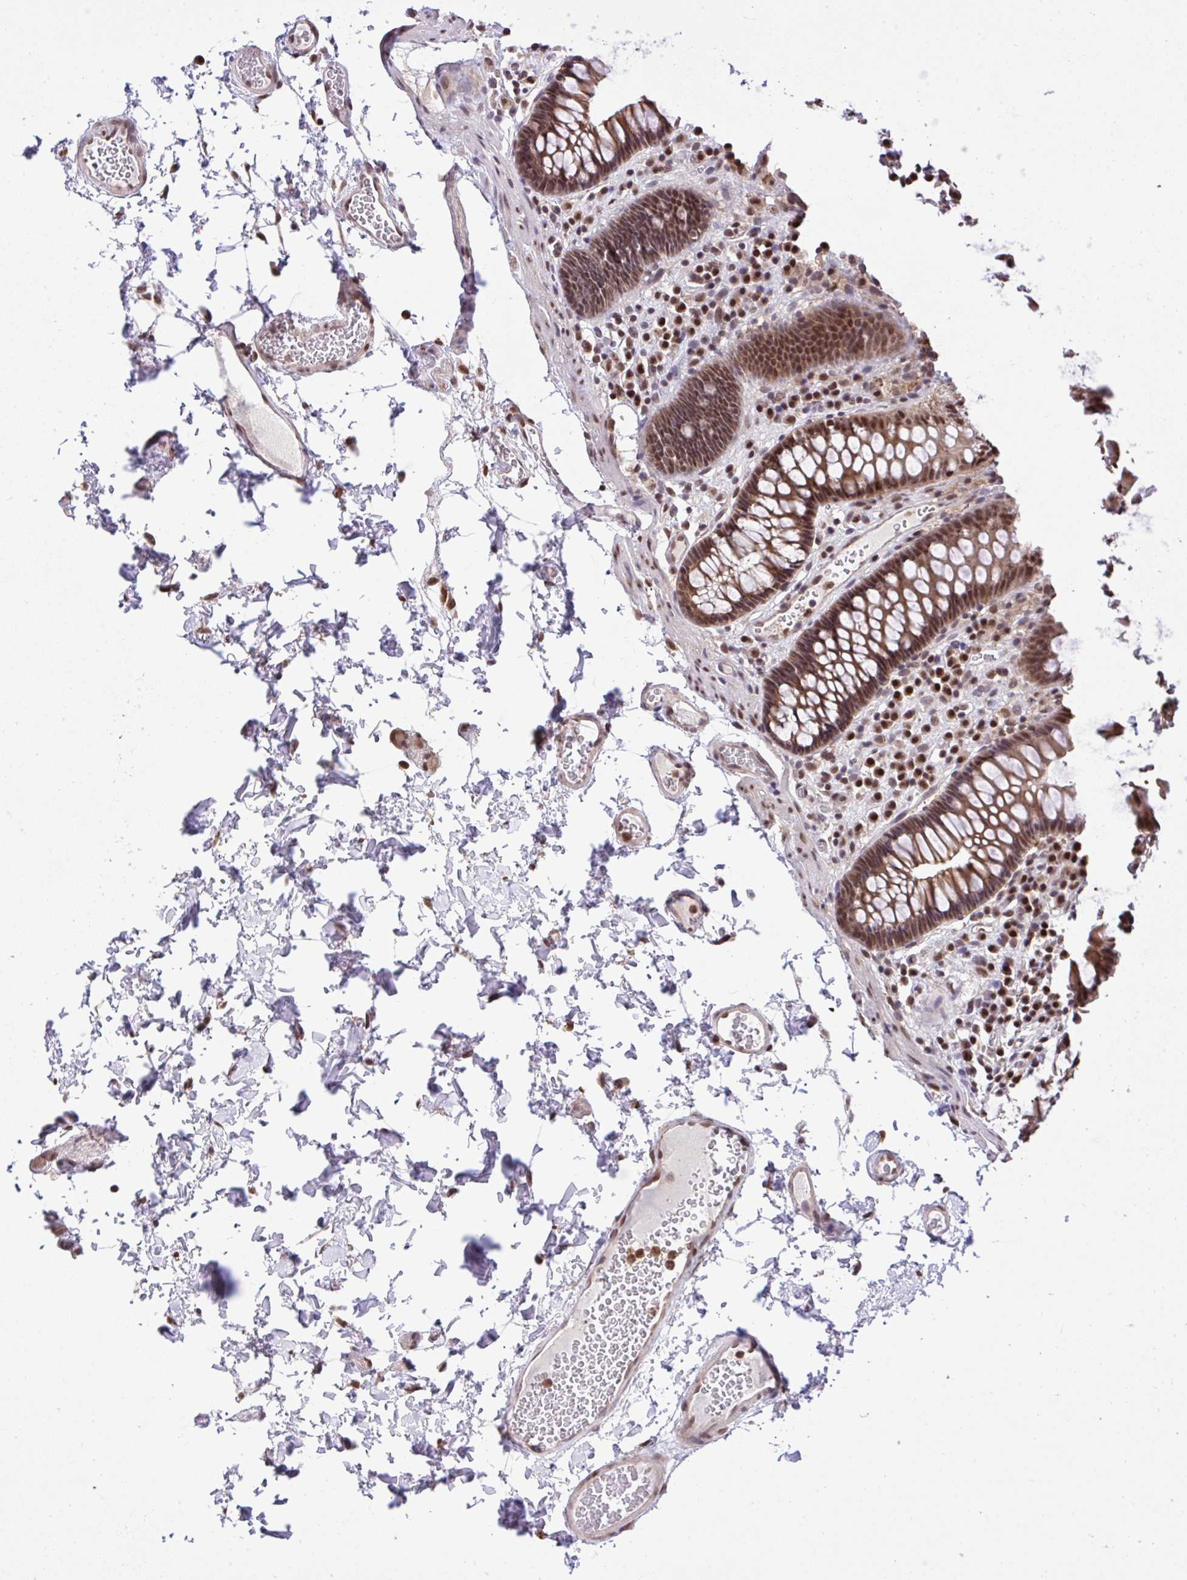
{"staining": {"intensity": "moderate", "quantity": ">75%", "location": "nuclear"}, "tissue": "colon", "cell_type": "Endothelial cells", "image_type": "normal", "snomed": [{"axis": "morphology", "description": "Normal tissue, NOS"}, {"axis": "topography", "description": "Colon"}, {"axis": "topography", "description": "Peripheral nerve tissue"}], "caption": "Immunohistochemical staining of benign colon shows medium levels of moderate nuclear positivity in about >75% of endothelial cells. (DAB (3,3'-diaminobenzidine) IHC, brown staining for protein, blue staining for nuclei).", "gene": "GLIS3", "patient": {"sex": "male", "age": 84}}